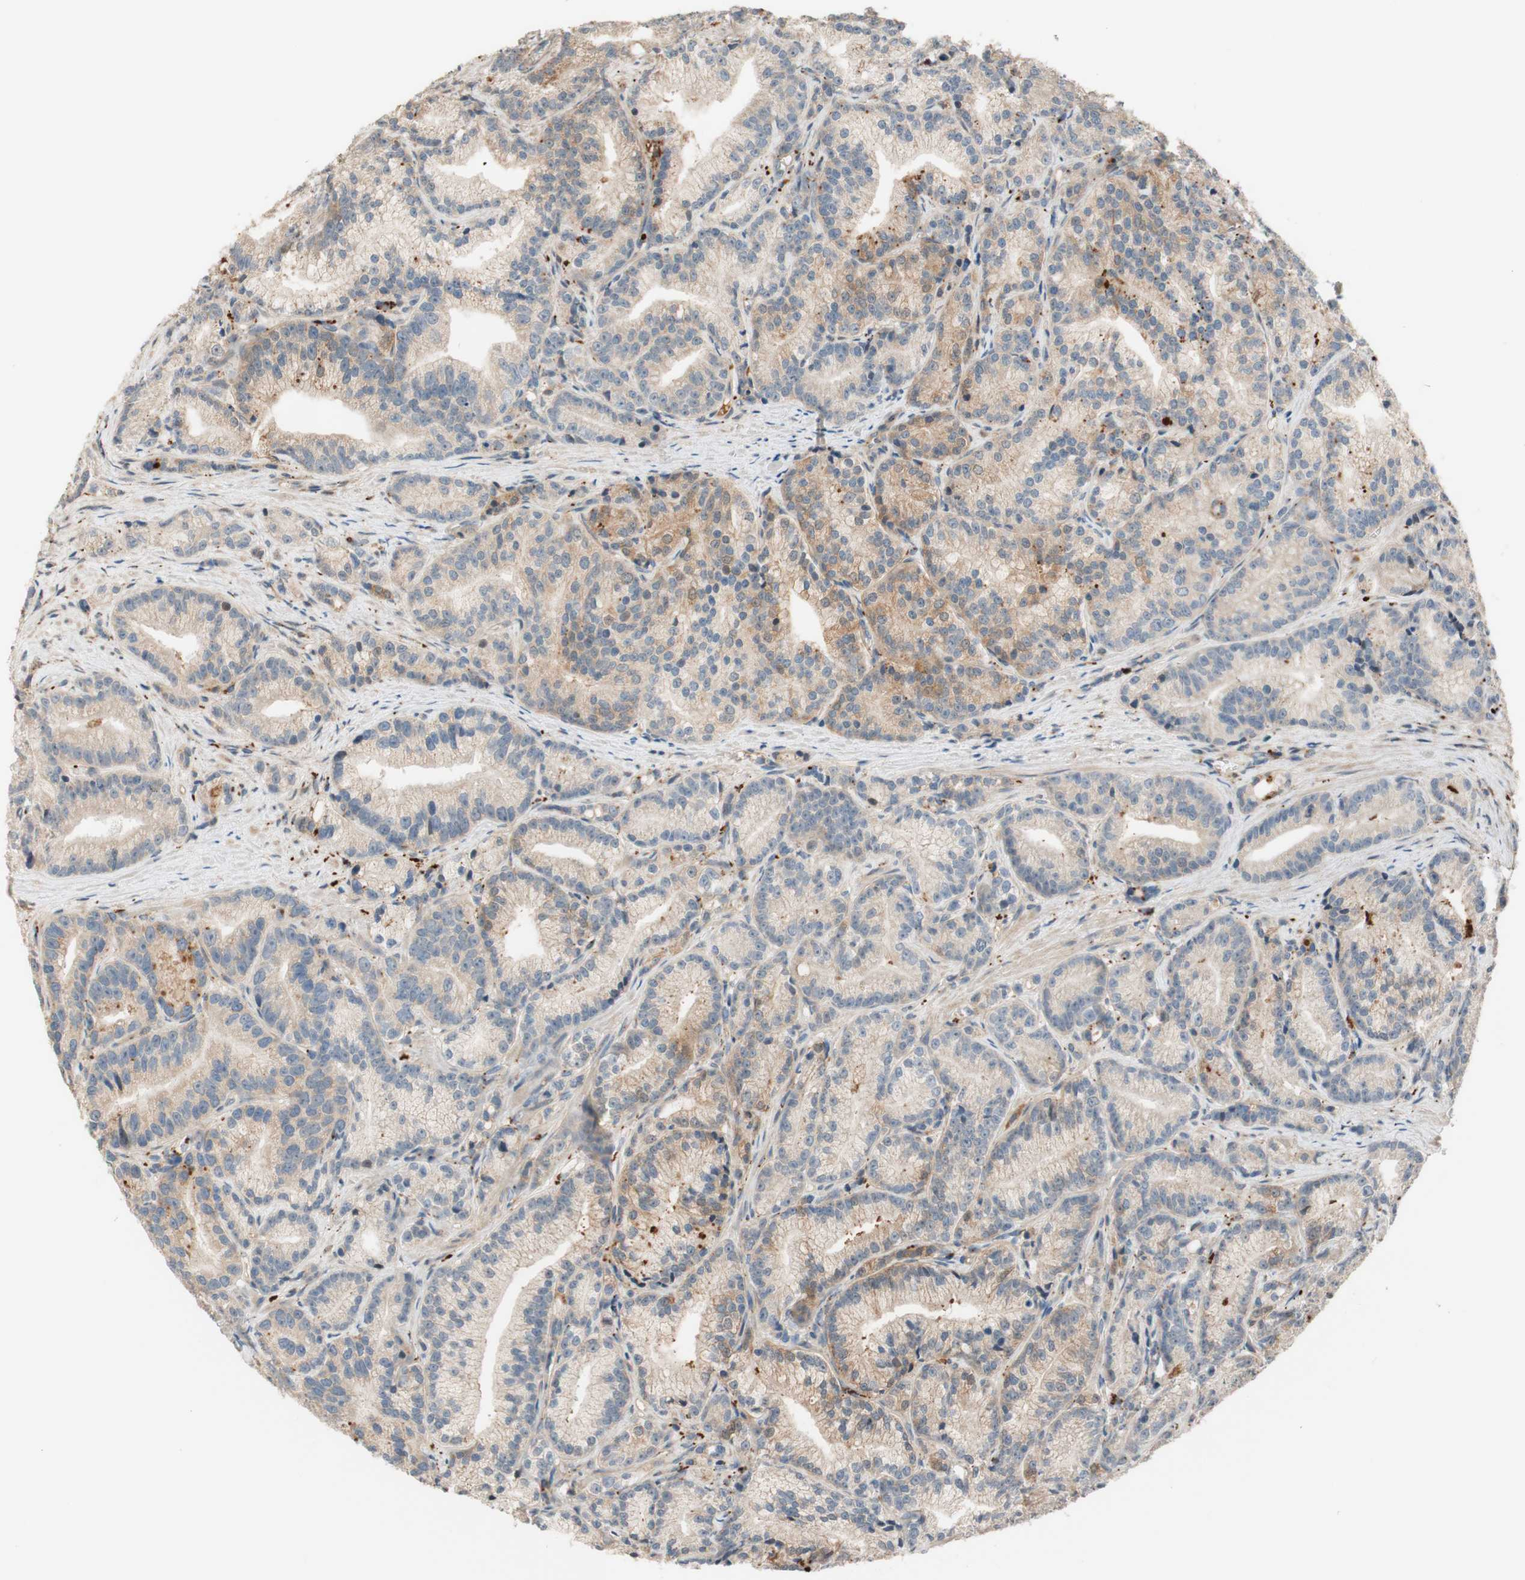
{"staining": {"intensity": "weak", "quantity": "25%-75%", "location": "cytoplasmic/membranous"}, "tissue": "prostate cancer", "cell_type": "Tumor cells", "image_type": "cancer", "snomed": [{"axis": "morphology", "description": "Adenocarcinoma, Low grade"}, {"axis": "topography", "description": "Prostate"}], "caption": "IHC photomicrograph of prostate cancer stained for a protein (brown), which displays low levels of weak cytoplasmic/membranous expression in approximately 25%-75% of tumor cells.", "gene": "PTPN21", "patient": {"sex": "male", "age": 89}}